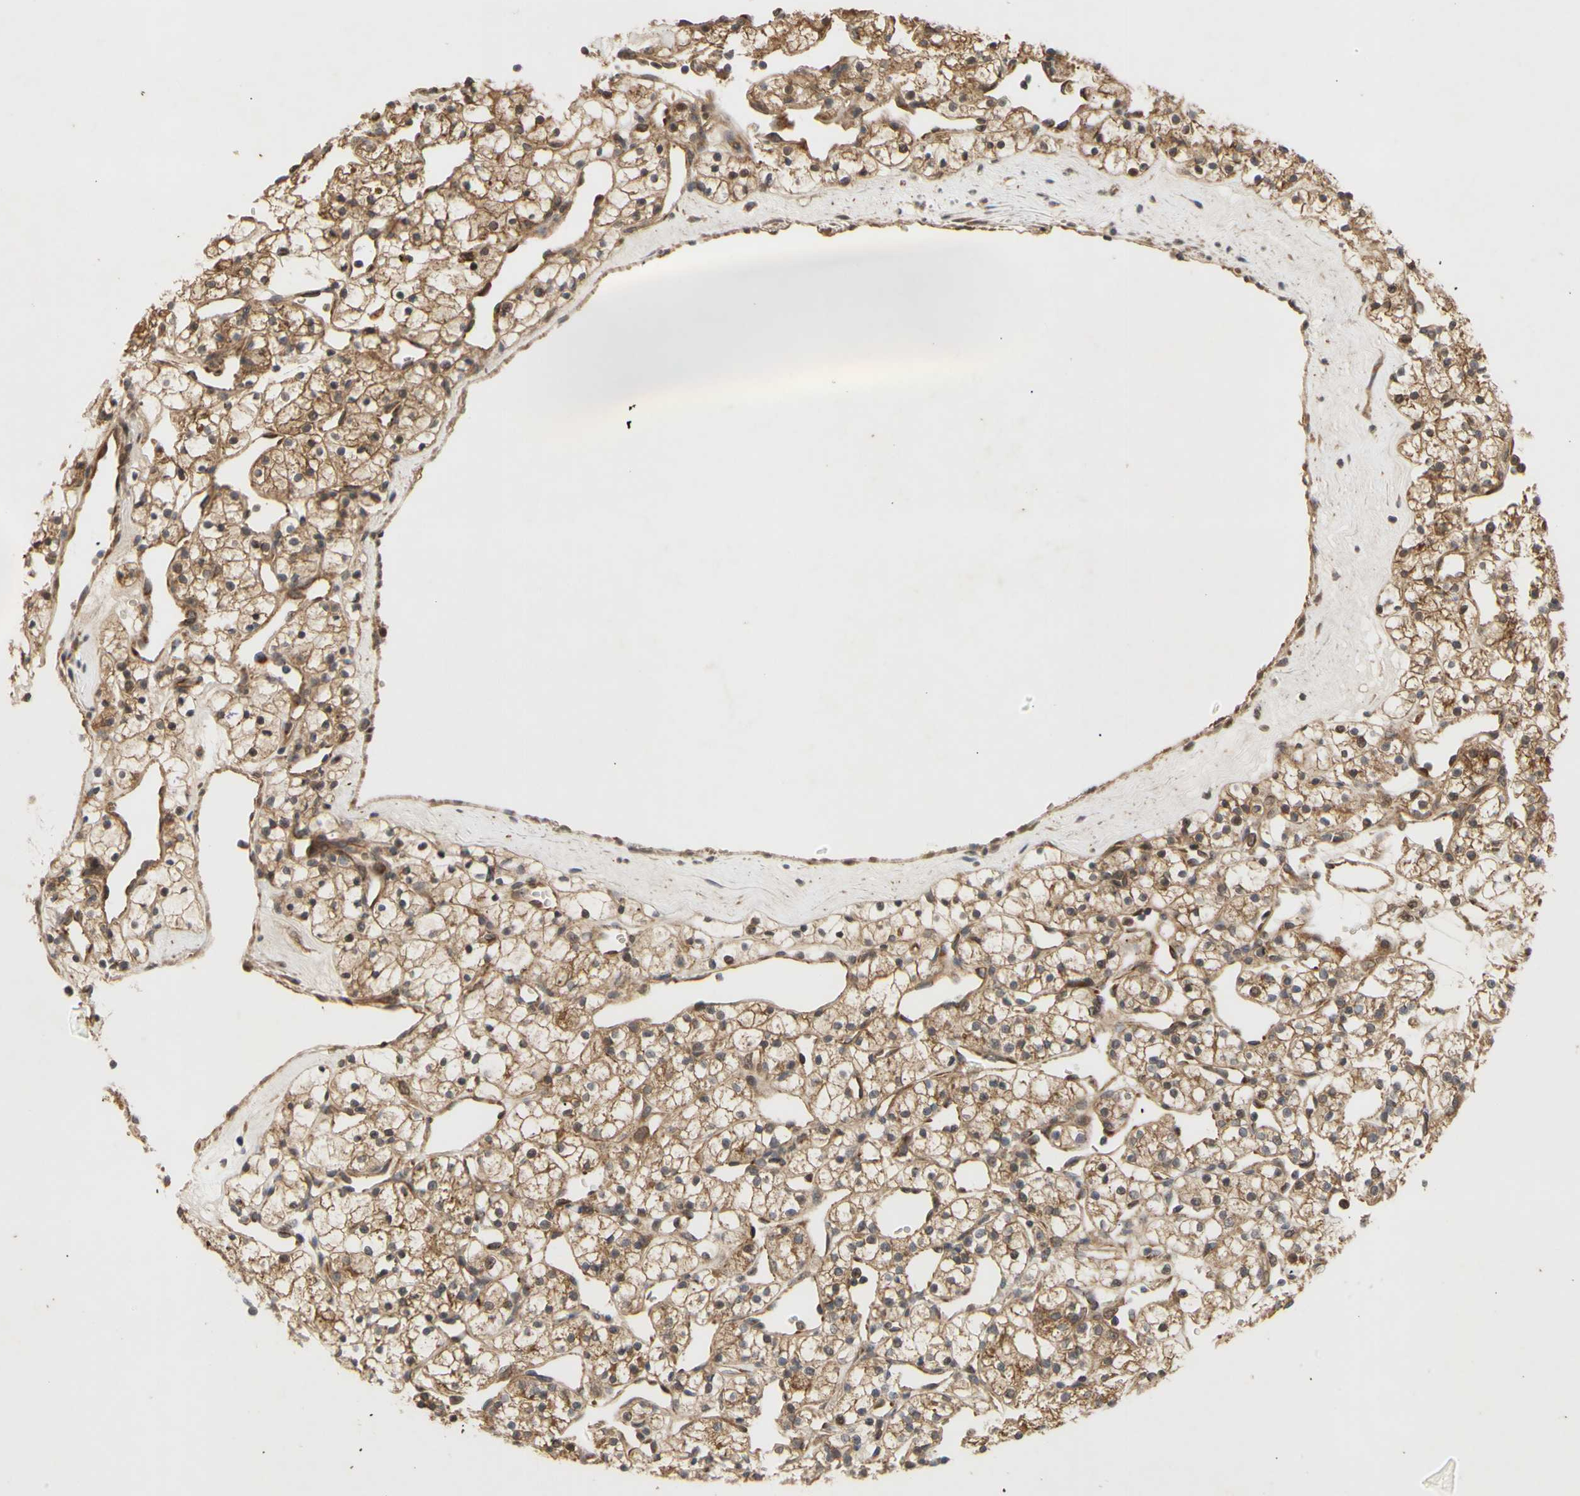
{"staining": {"intensity": "moderate", "quantity": ">75%", "location": "cytoplasmic/membranous"}, "tissue": "renal cancer", "cell_type": "Tumor cells", "image_type": "cancer", "snomed": [{"axis": "morphology", "description": "Adenocarcinoma, NOS"}, {"axis": "topography", "description": "Kidney"}], "caption": "A histopathology image showing moderate cytoplasmic/membranous staining in approximately >75% of tumor cells in adenocarcinoma (renal), as visualized by brown immunohistochemical staining.", "gene": "PKN1", "patient": {"sex": "female", "age": 60}}